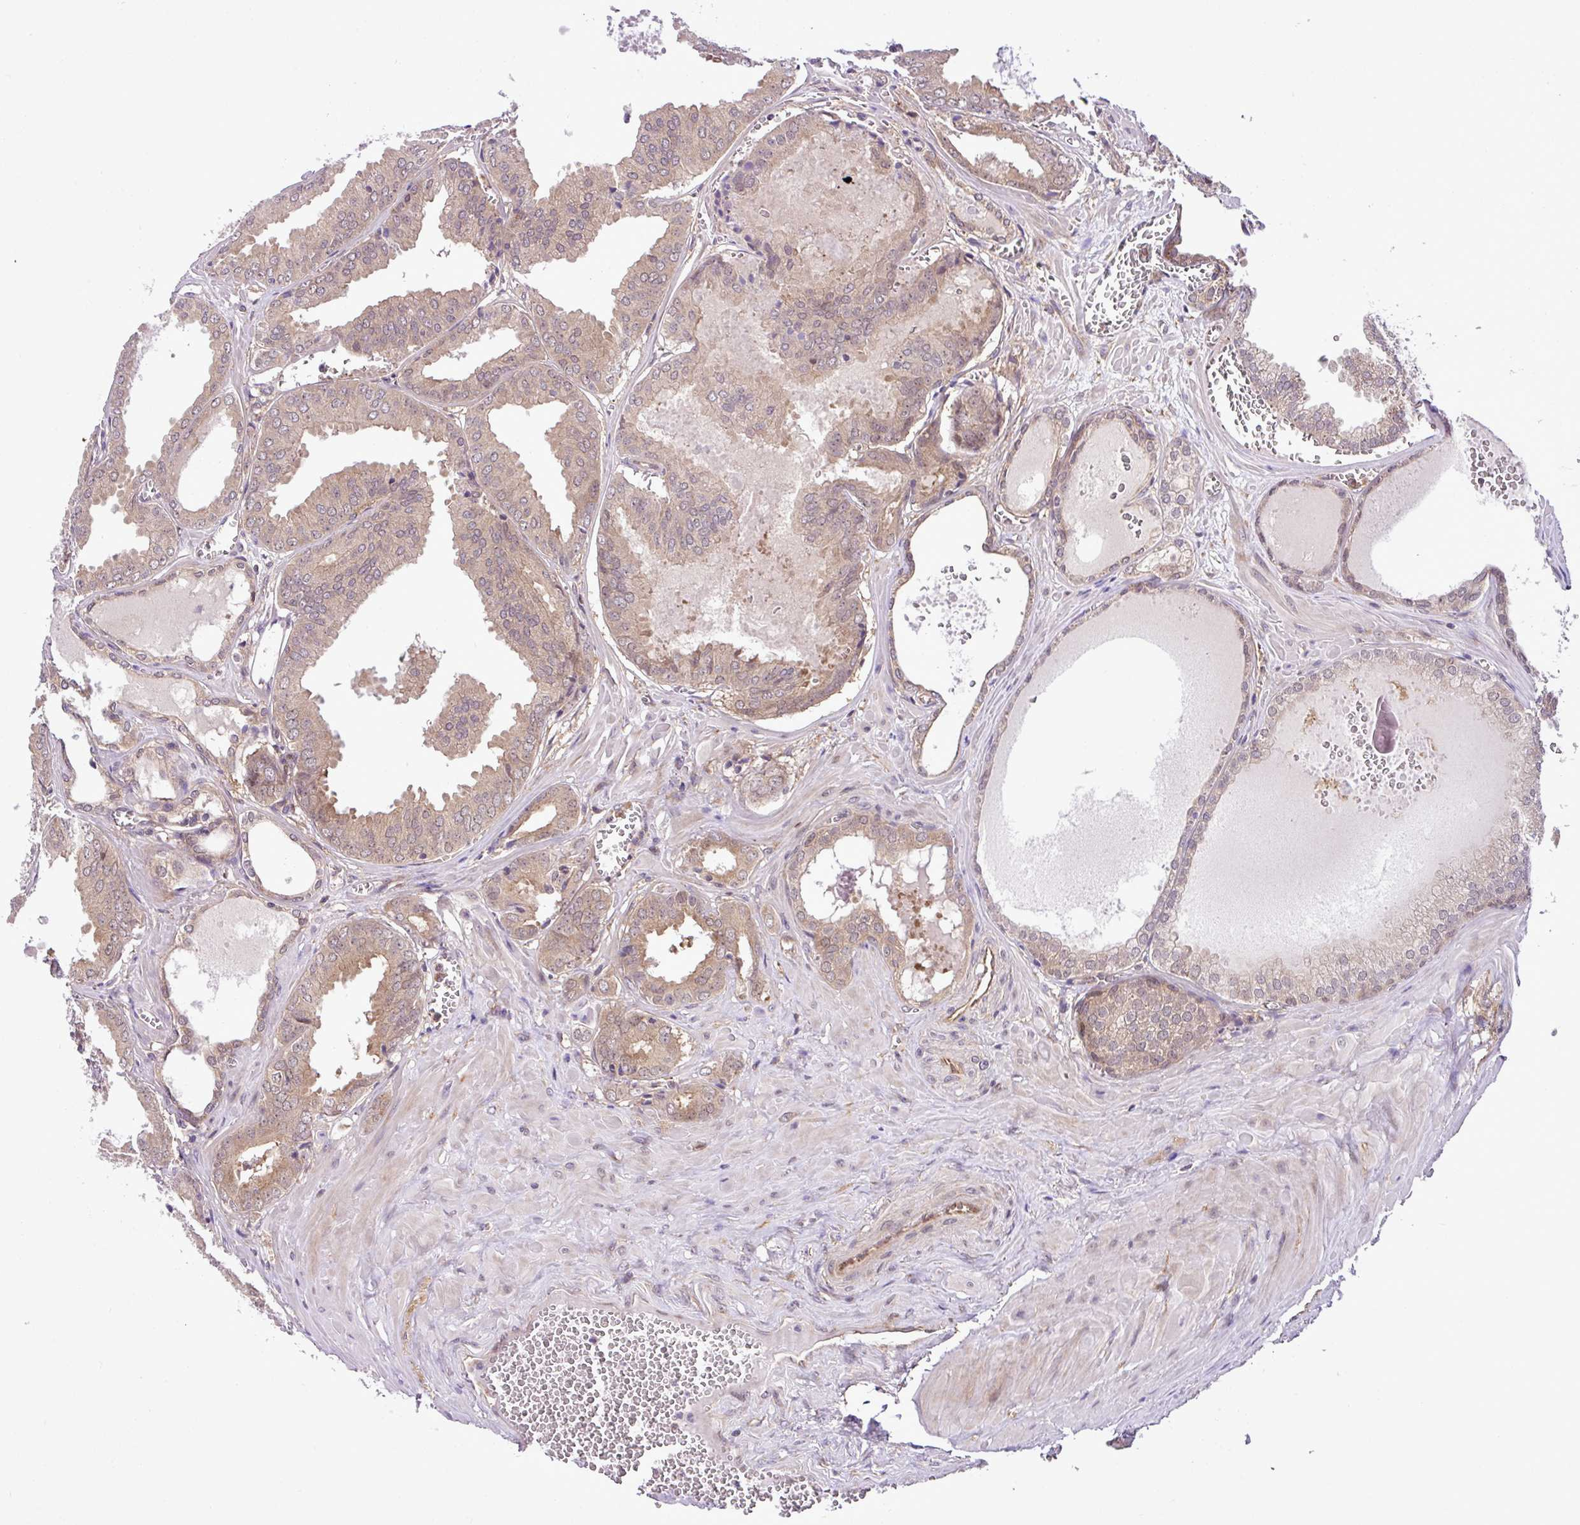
{"staining": {"intensity": "weak", "quantity": ">75%", "location": "cytoplasmic/membranous"}, "tissue": "prostate cancer", "cell_type": "Tumor cells", "image_type": "cancer", "snomed": [{"axis": "morphology", "description": "Adenocarcinoma, Low grade"}, {"axis": "topography", "description": "Prostate"}], "caption": "DAB (3,3'-diaminobenzidine) immunohistochemical staining of human prostate cancer (adenocarcinoma (low-grade)) displays weak cytoplasmic/membranous protein positivity in about >75% of tumor cells. The staining was performed using DAB to visualize the protein expression in brown, while the nuclei were stained in blue with hematoxylin (Magnification: 20x).", "gene": "DLGAP4", "patient": {"sex": "male", "age": 67}}